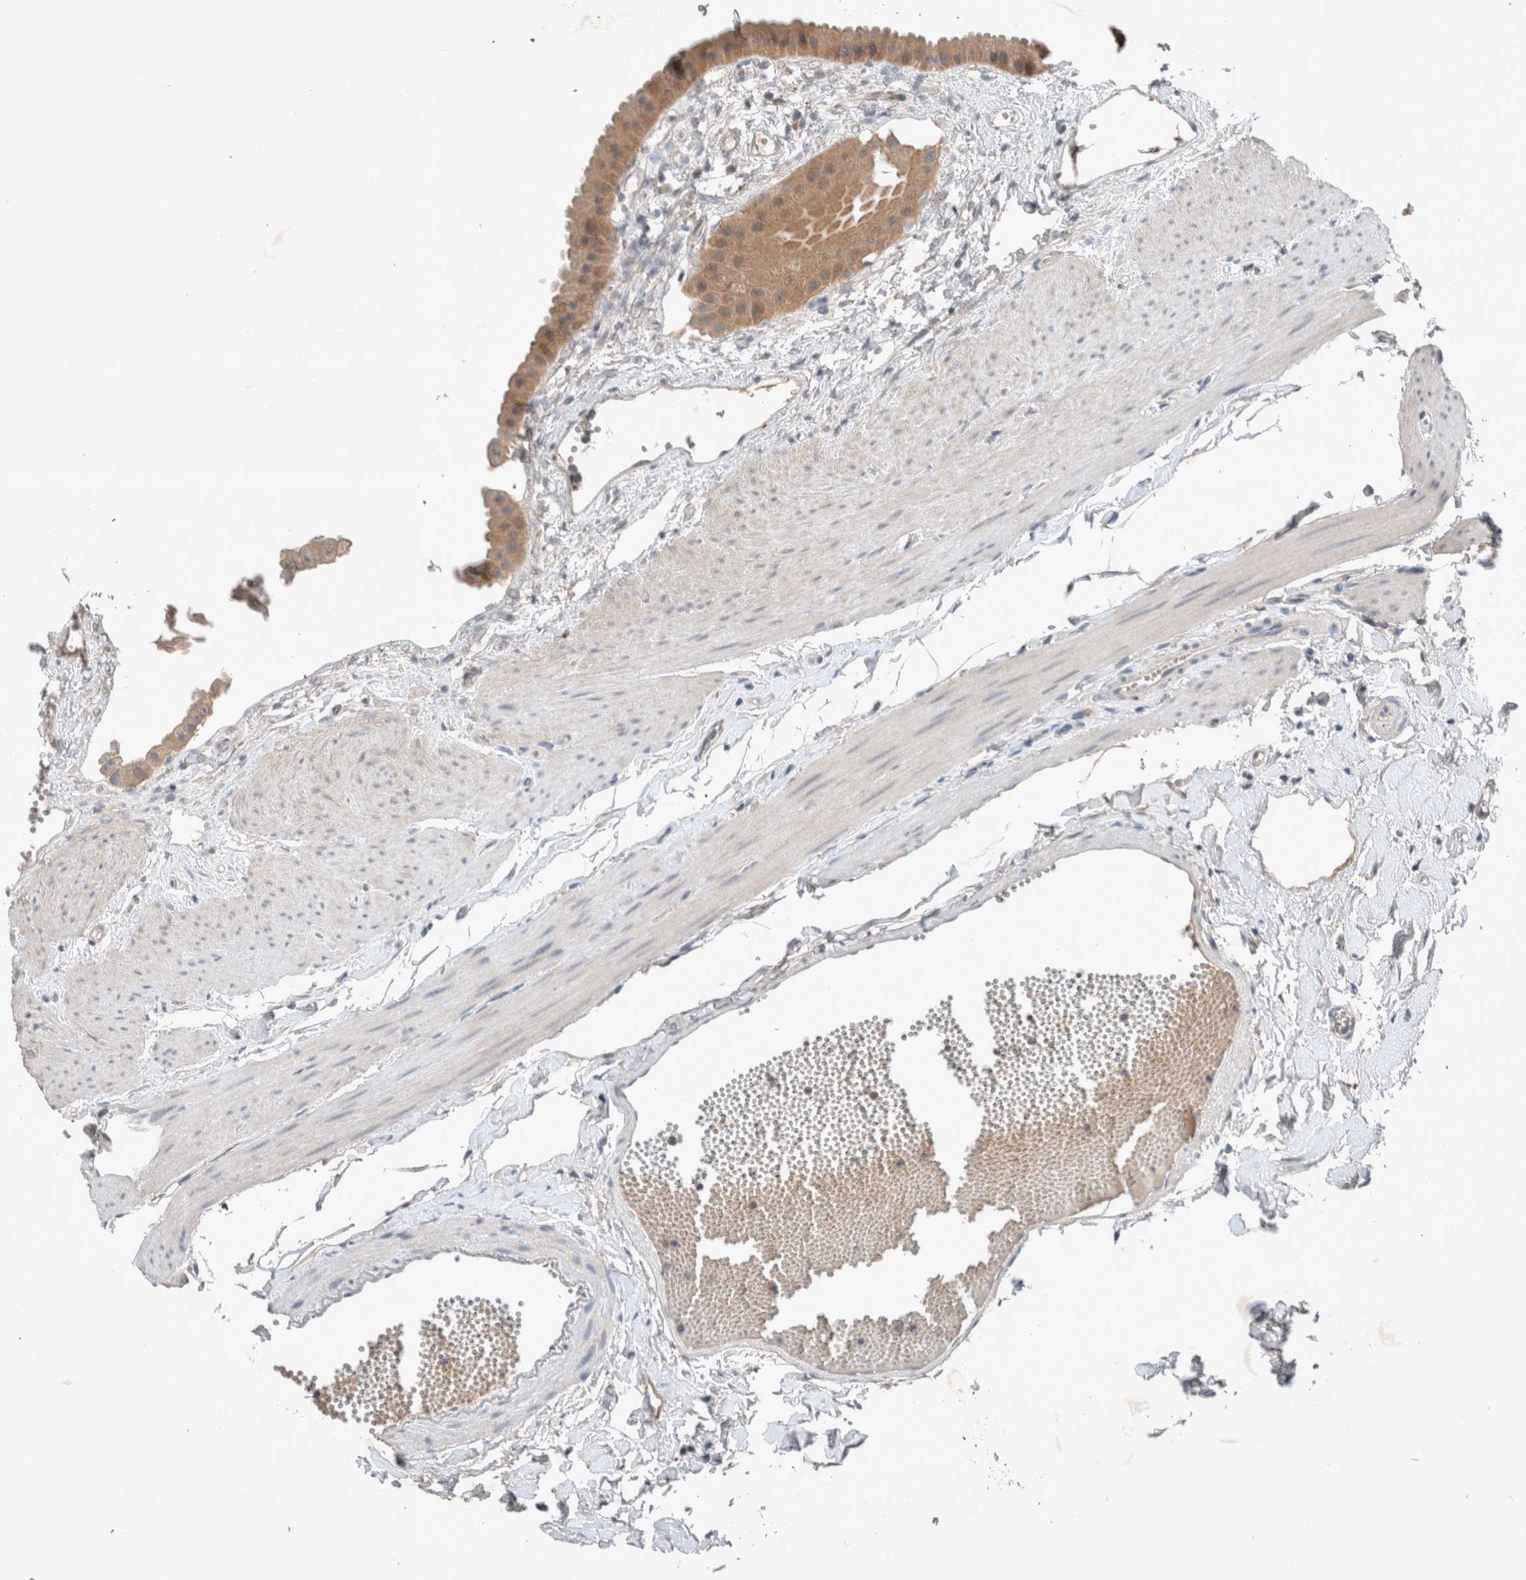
{"staining": {"intensity": "moderate", "quantity": ">75%", "location": "cytoplasmic/membranous"}, "tissue": "gallbladder", "cell_type": "Glandular cells", "image_type": "normal", "snomed": [{"axis": "morphology", "description": "Normal tissue, NOS"}, {"axis": "topography", "description": "Gallbladder"}], "caption": "Approximately >75% of glandular cells in benign human gallbladder demonstrate moderate cytoplasmic/membranous protein positivity as visualized by brown immunohistochemical staining.", "gene": "UGCG", "patient": {"sex": "female", "age": 64}}